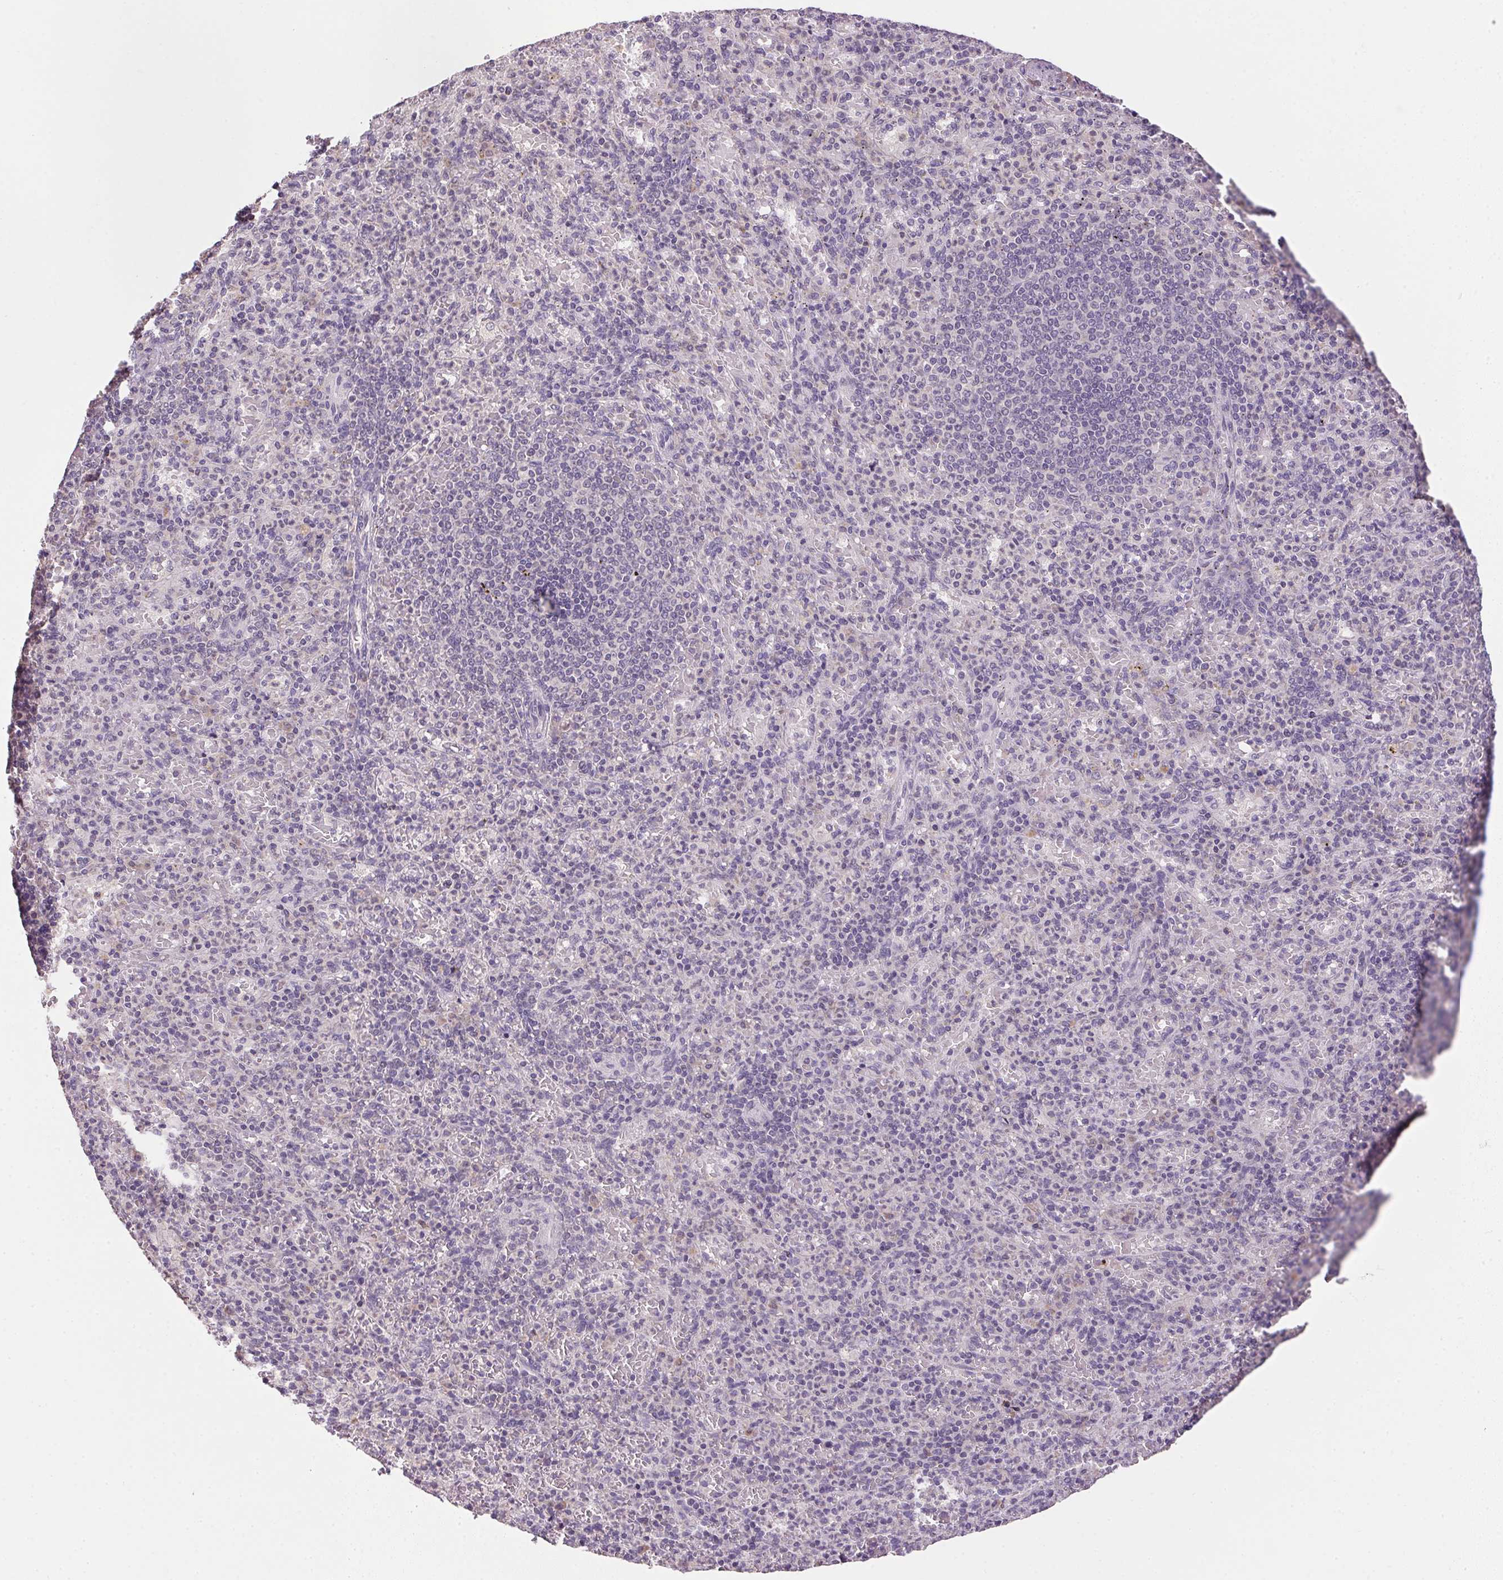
{"staining": {"intensity": "negative", "quantity": "none", "location": "none"}, "tissue": "spleen", "cell_type": "Cells in red pulp", "image_type": "normal", "snomed": [{"axis": "morphology", "description": "Normal tissue, NOS"}, {"axis": "topography", "description": "Spleen"}], "caption": "Immunohistochemistry (IHC) of normal human spleen demonstrates no expression in cells in red pulp.", "gene": "SPACA9", "patient": {"sex": "female", "age": 74}}